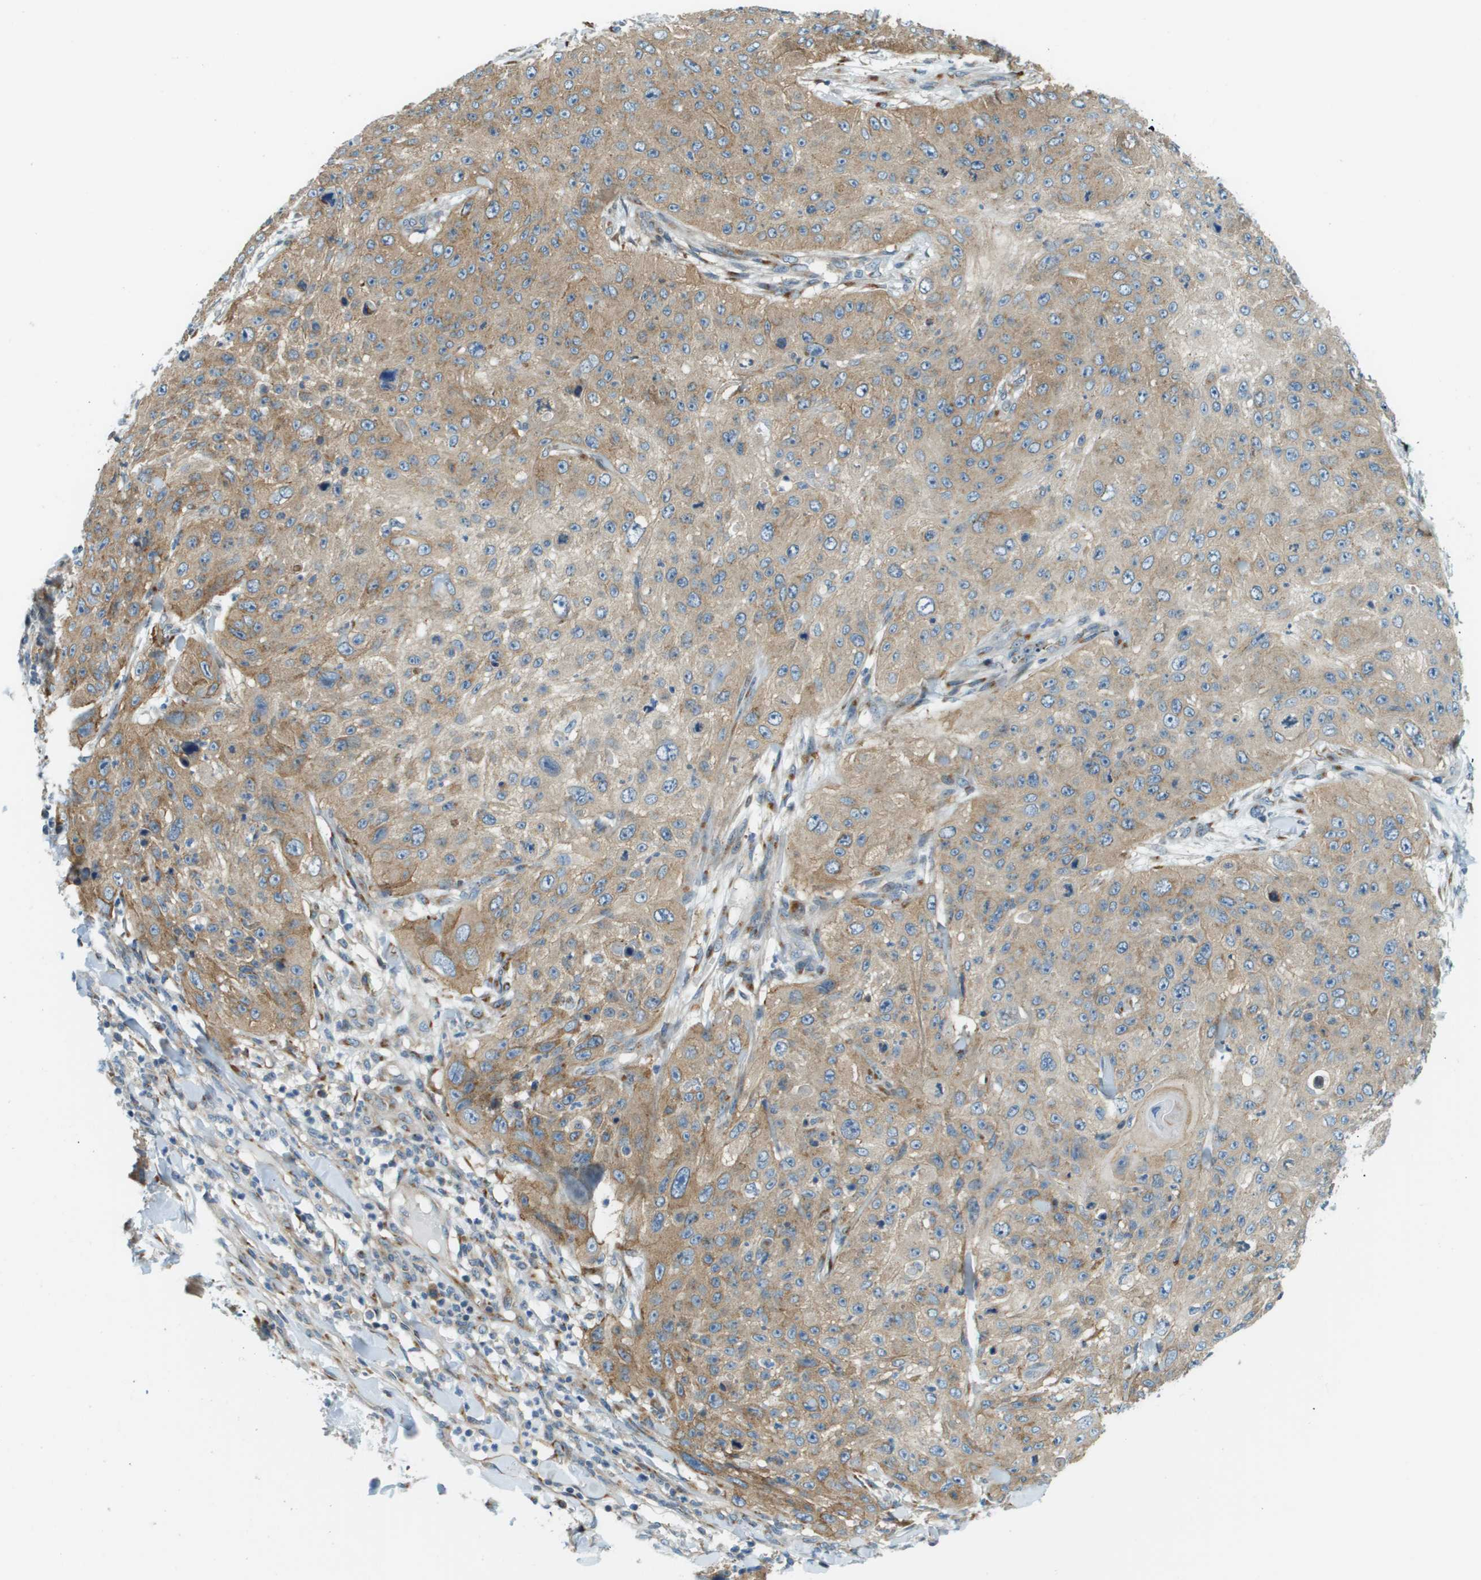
{"staining": {"intensity": "moderate", "quantity": ">75%", "location": "cytoplasmic/membranous"}, "tissue": "skin cancer", "cell_type": "Tumor cells", "image_type": "cancer", "snomed": [{"axis": "morphology", "description": "Squamous cell carcinoma, NOS"}, {"axis": "topography", "description": "Skin"}], "caption": "The immunohistochemical stain labels moderate cytoplasmic/membranous expression in tumor cells of skin cancer (squamous cell carcinoma) tissue. (Brightfield microscopy of DAB IHC at high magnification).", "gene": "ACBD3", "patient": {"sex": "female", "age": 80}}